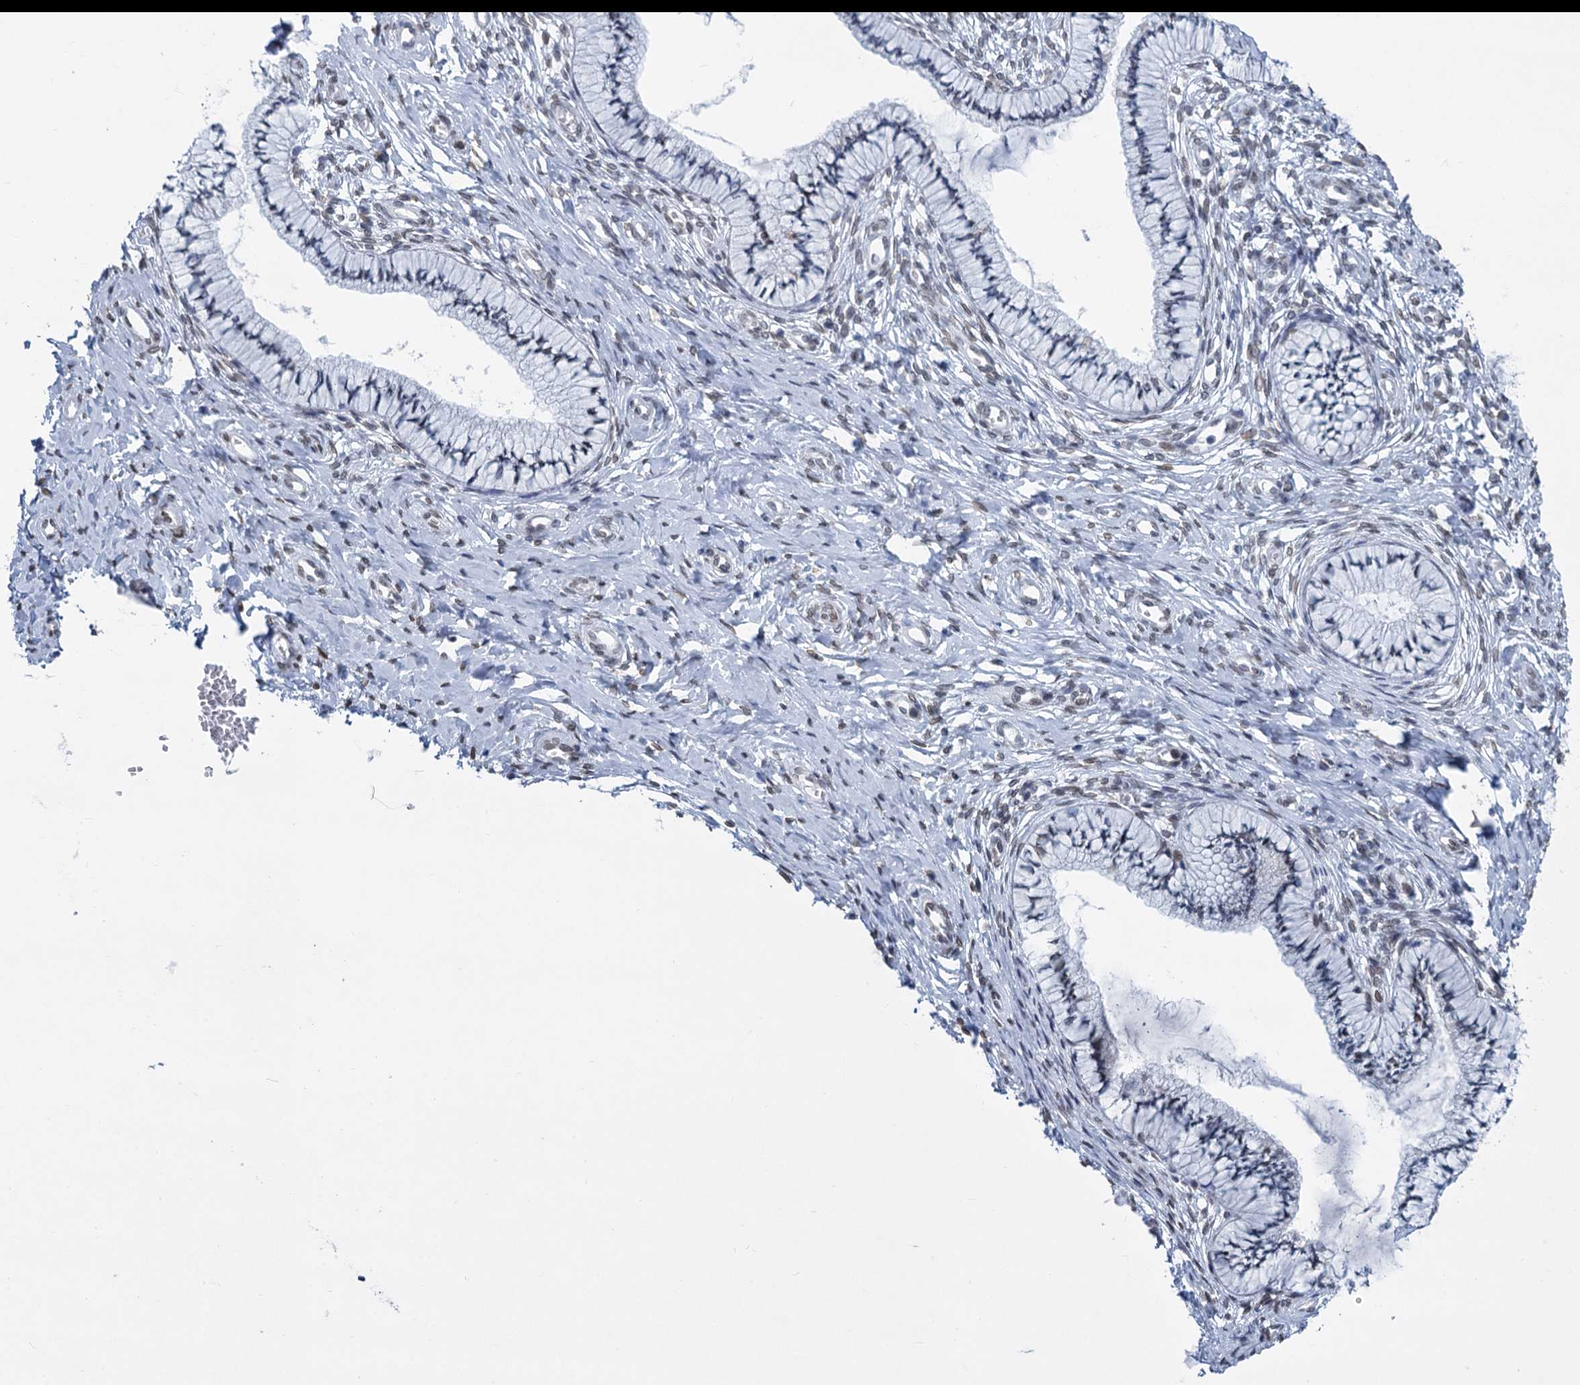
{"staining": {"intensity": "weak", "quantity": "25%-75%", "location": "nuclear"}, "tissue": "cervix", "cell_type": "Glandular cells", "image_type": "normal", "snomed": [{"axis": "morphology", "description": "Normal tissue, NOS"}, {"axis": "topography", "description": "Cervix"}], "caption": "IHC (DAB (3,3'-diaminobenzidine)) staining of normal human cervix exhibits weak nuclear protein staining in approximately 25%-75% of glandular cells. (Brightfield microscopy of DAB IHC at high magnification).", "gene": "PRSS35", "patient": {"sex": "female", "age": 36}}